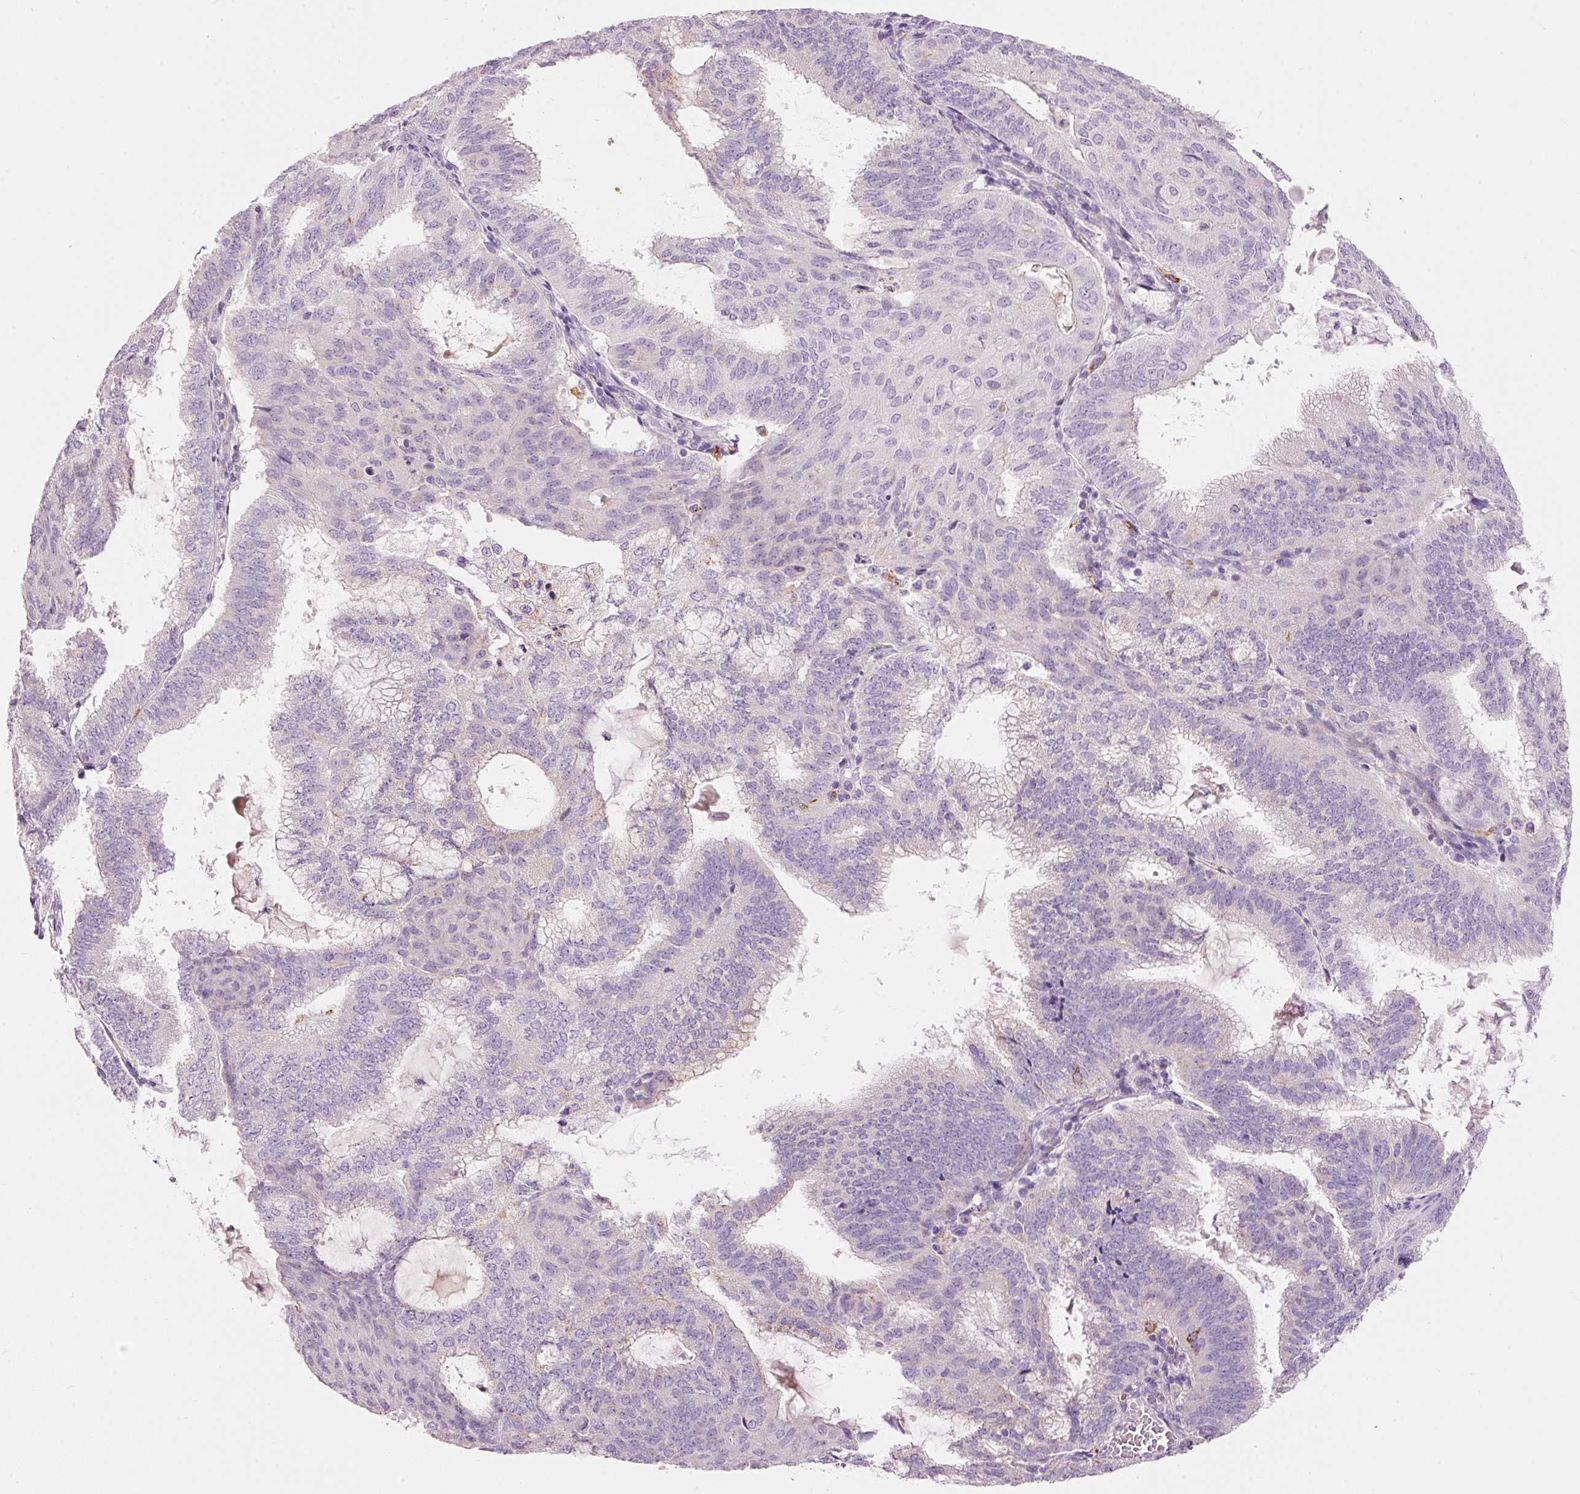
{"staining": {"intensity": "moderate", "quantity": "<25%", "location": "cytoplasmic/membranous"}, "tissue": "endometrial cancer", "cell_type": "Tumor cells", "image_type": "cancer", "snomed": [{"axis": "morphology", "description": "Adenocarcinoma, NOS"}, {"axis": "topography", "description": "Endometrium"}], "caption": "IHC (DAB (3,3'-diaminobenzidine)) staining of human endometrial cancer exhibits moderate cytoplasmic/membranous protein positivity in approximately <25% of tumor cells.", "gene": "MTHFD2", "patient": {"sex": "female", "age": 49}}